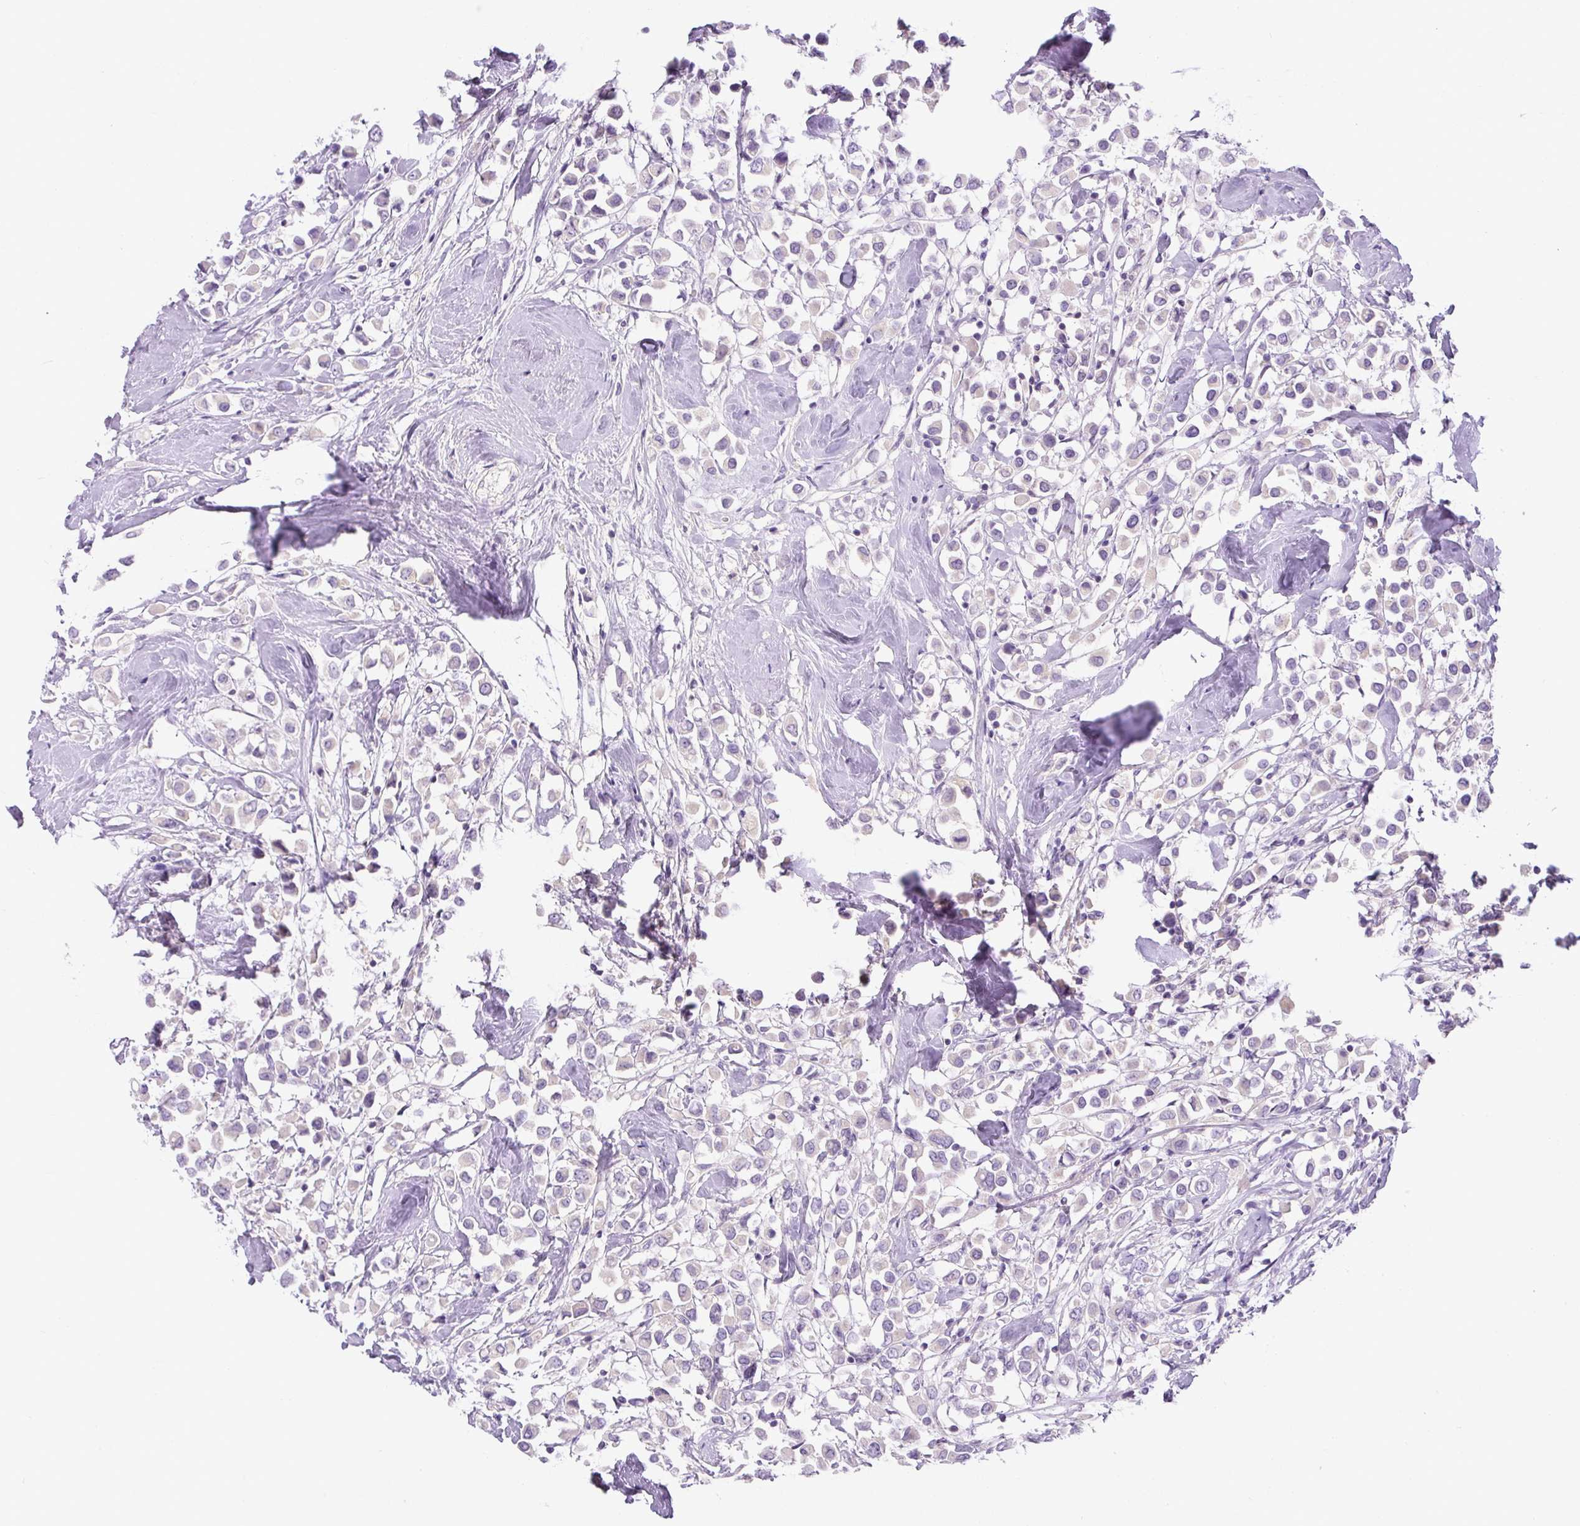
{"staining": {"intensity": "negative", "quantity": "none", "location": "none"}, "tissue": "breast cancer", "cell_type": "Tumor cells", "image_type": "cancer", "snomed": [{"axis": "morphology", "description": "Duct carcinoma"}, {"axis": "topography", "description": "Breast"}], "caption": "The immunohistochemistry (IHC) image has no significant expression in tumor cells of invasive ductal carcinoma (breast) tissue.", "gene": "UBL3", "patient": {"sex": "female", "age": 61}}